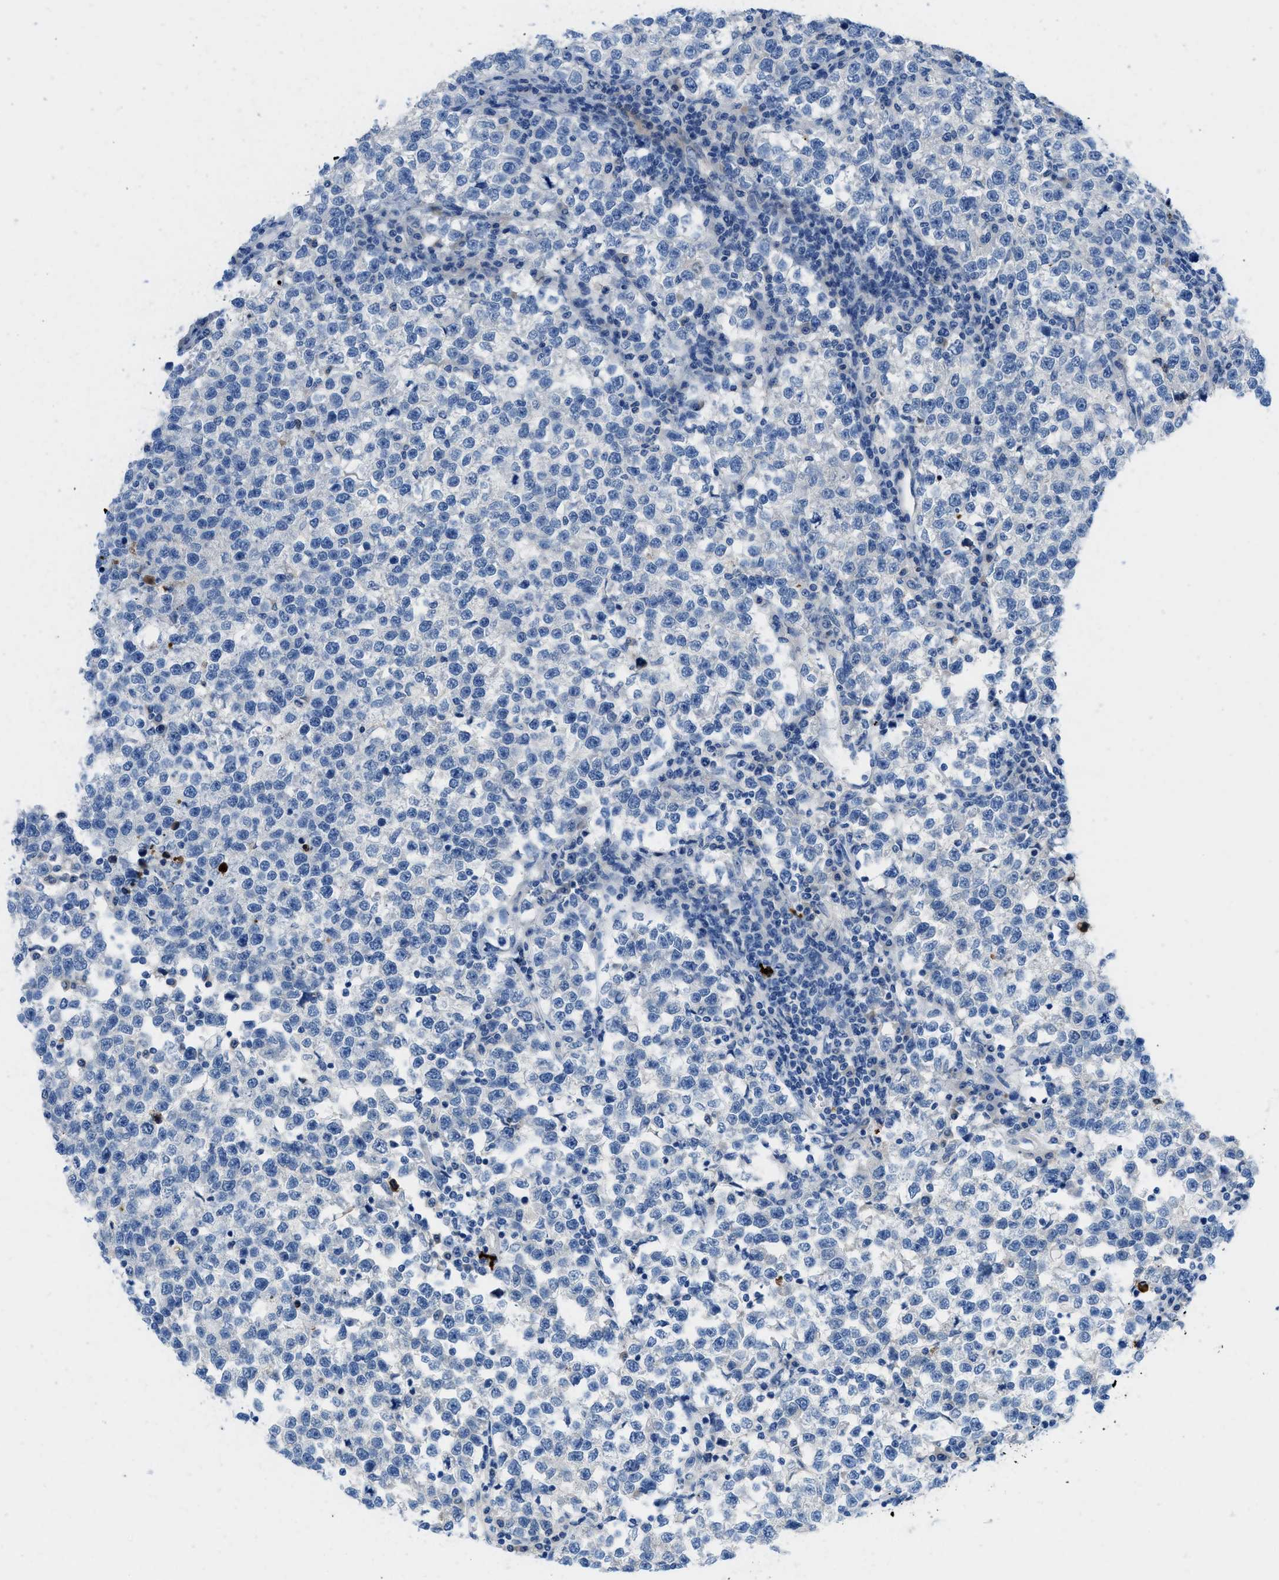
{"staining": {"intensity": "negative", "quantity": "none", "location": "none"}, "tissue": "testis cancer", "cell_type": "Tumor cells", "image_type": "cancer", "snomed": [{"axis": "morphology", "description": "Normal tissue, NOS"}, {"axis": "morphology", "description": "Seminoma, NOS"}, {"axis": "topography", "description": "Testis"}], "caption": "Immunohistochemistry of testis cancer demonstrates no staining in tumor cells. (Brightfield microscopy of DAB (3,3'-diaminobenzidine) immunohistochemistry at high magnification).", "gene": "XCR1", "patient": {"sex": "male", "age": 43}}